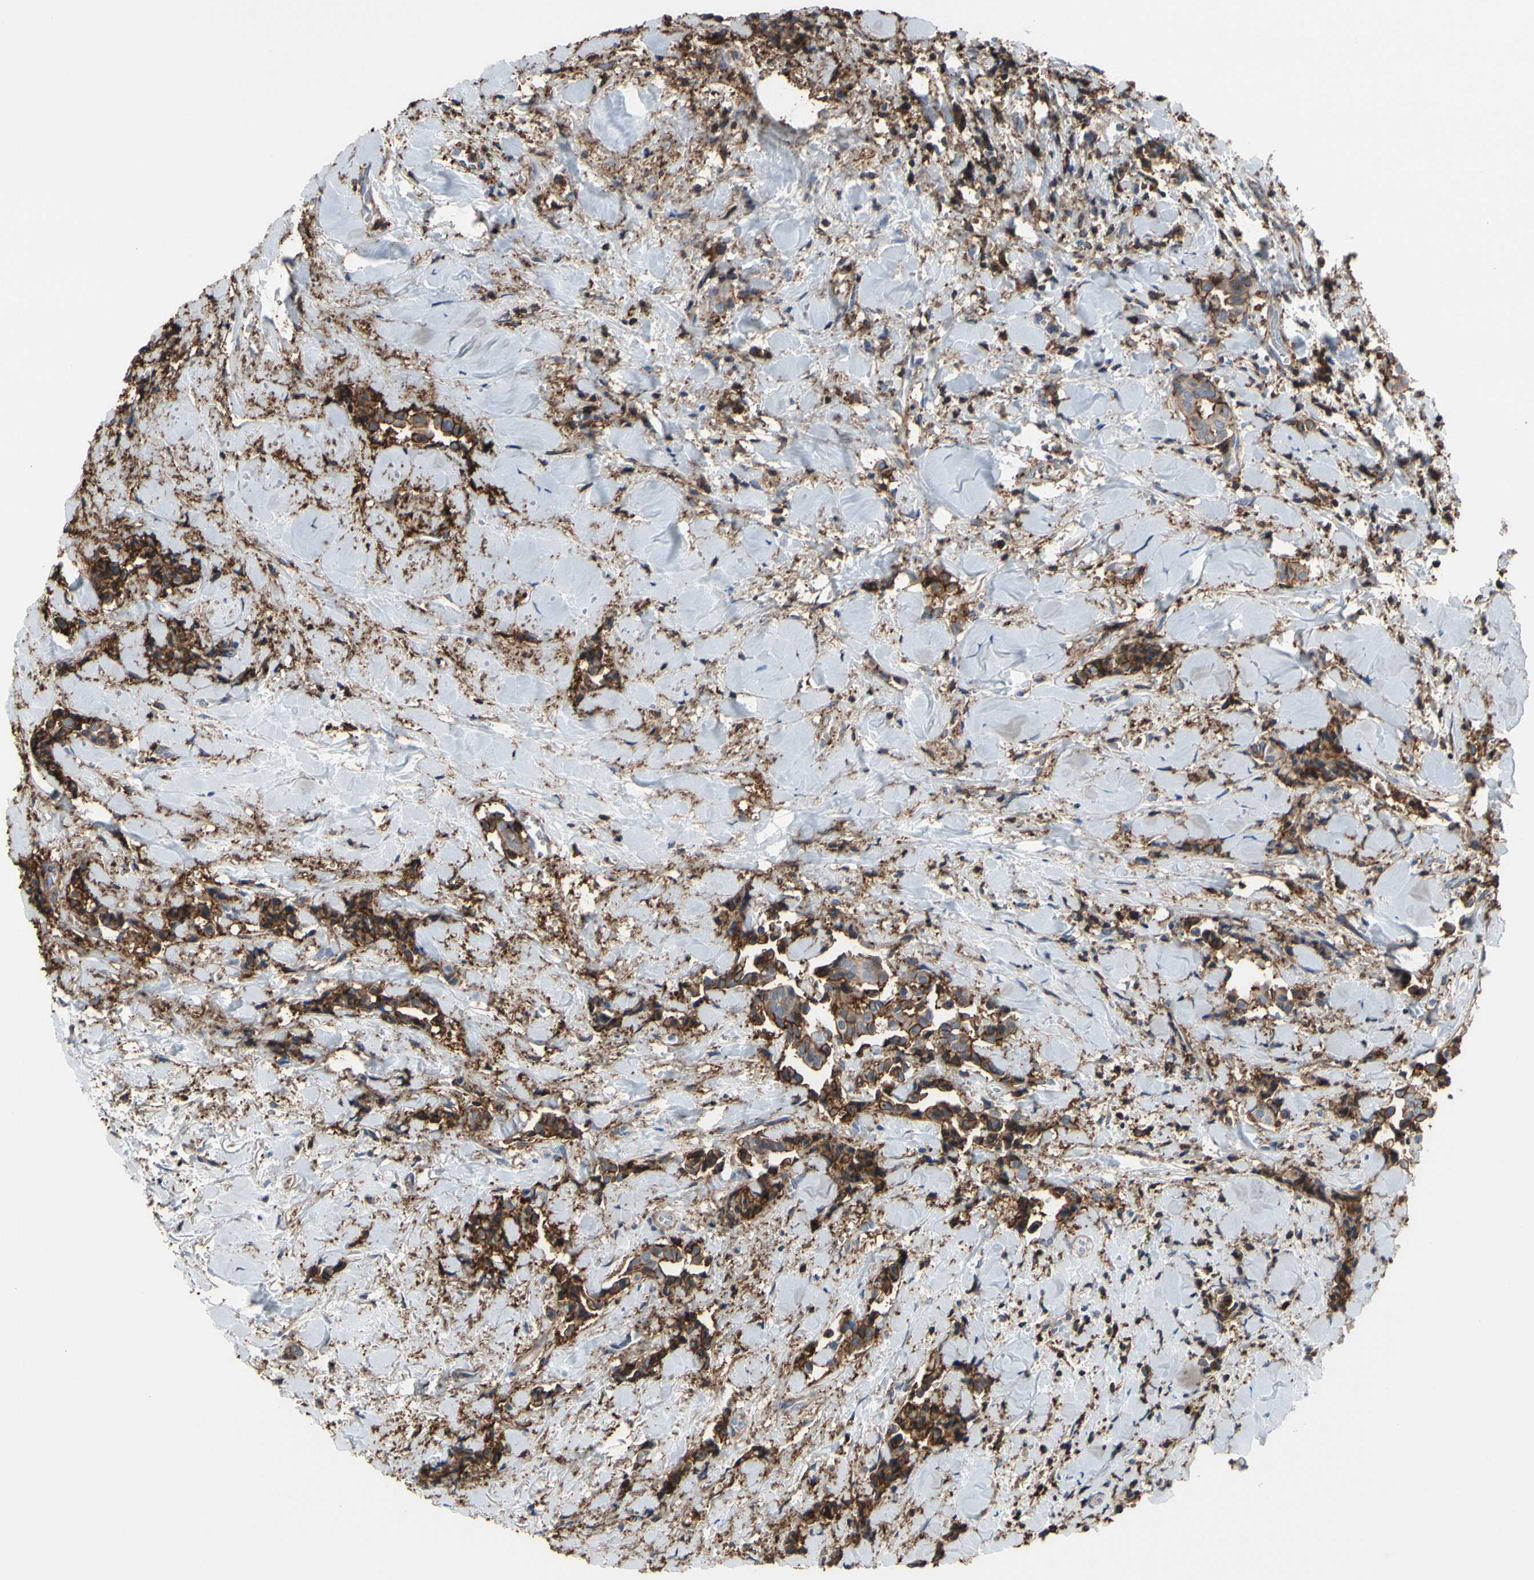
{"staining": {"intensity": "weak", "quantity": ">75%", "location": "cytoplasmic/membranous"}, "tissue": "head and neck cancer", "cell_type": "Tumor cells", "image_type": "cancer", "snomed": [{"axis": "morphology", "description": "Adenocarcinoma, NOS"}, {"axis": "topography", "description": "Salivary gland"}, {"axis": "topography", "description": "Head-Neck"}], "caption": "Protein expression analysis of head and neck adenocarcinoma reveals weak cytoplasmic/membranous positivity in approximately >75% of tumor cells. Using DAB (3,3'-diaminobenzidine) (brown) and hematoxylin (blue) stains, captured at high magnification using brightfield microscopy.", "gene": "ANXA6", "patient": {"sex": "female", "age": 59}}